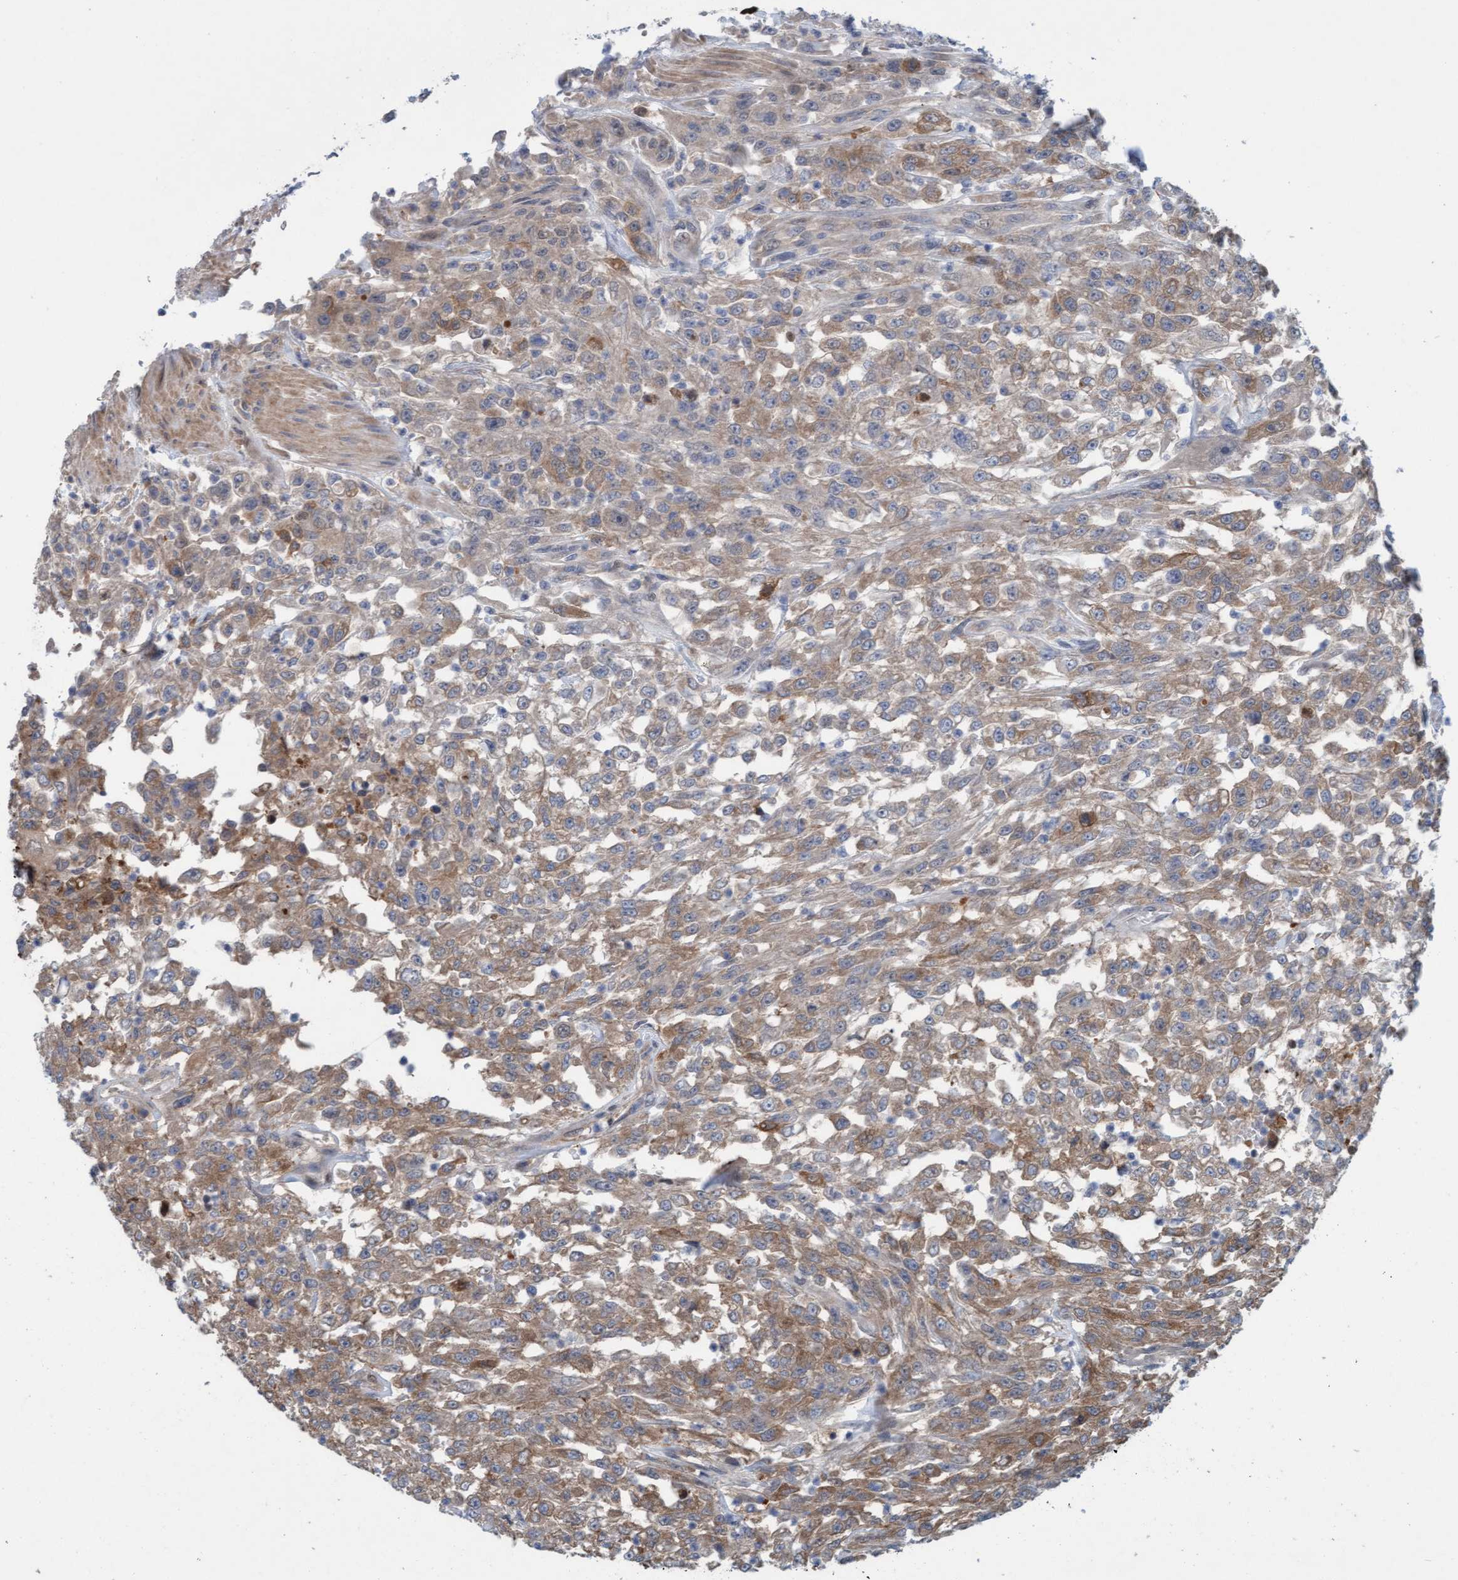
{"staining": {"intensity": "weak", "quantity": ">75%", "location": "cytoplasmic/membranous"}, "tissue": "urothelial cancer", "cell_type": "Tumor cells", "image_type": "cancer", "snomed": [{"axis": "morphology", "description": "Urothelial carcinoma, High grade"}, {"axis": "topography", "description": "Urinary bladder"}], "caption": "High-grade urothelial carcinoma stained with a brown dye reveals weak cytoplasmic/membranous positive staining in about >75% of tumor cells.", "gene": "KLHL25", "patient": {"sex": "male", "age": 46}}